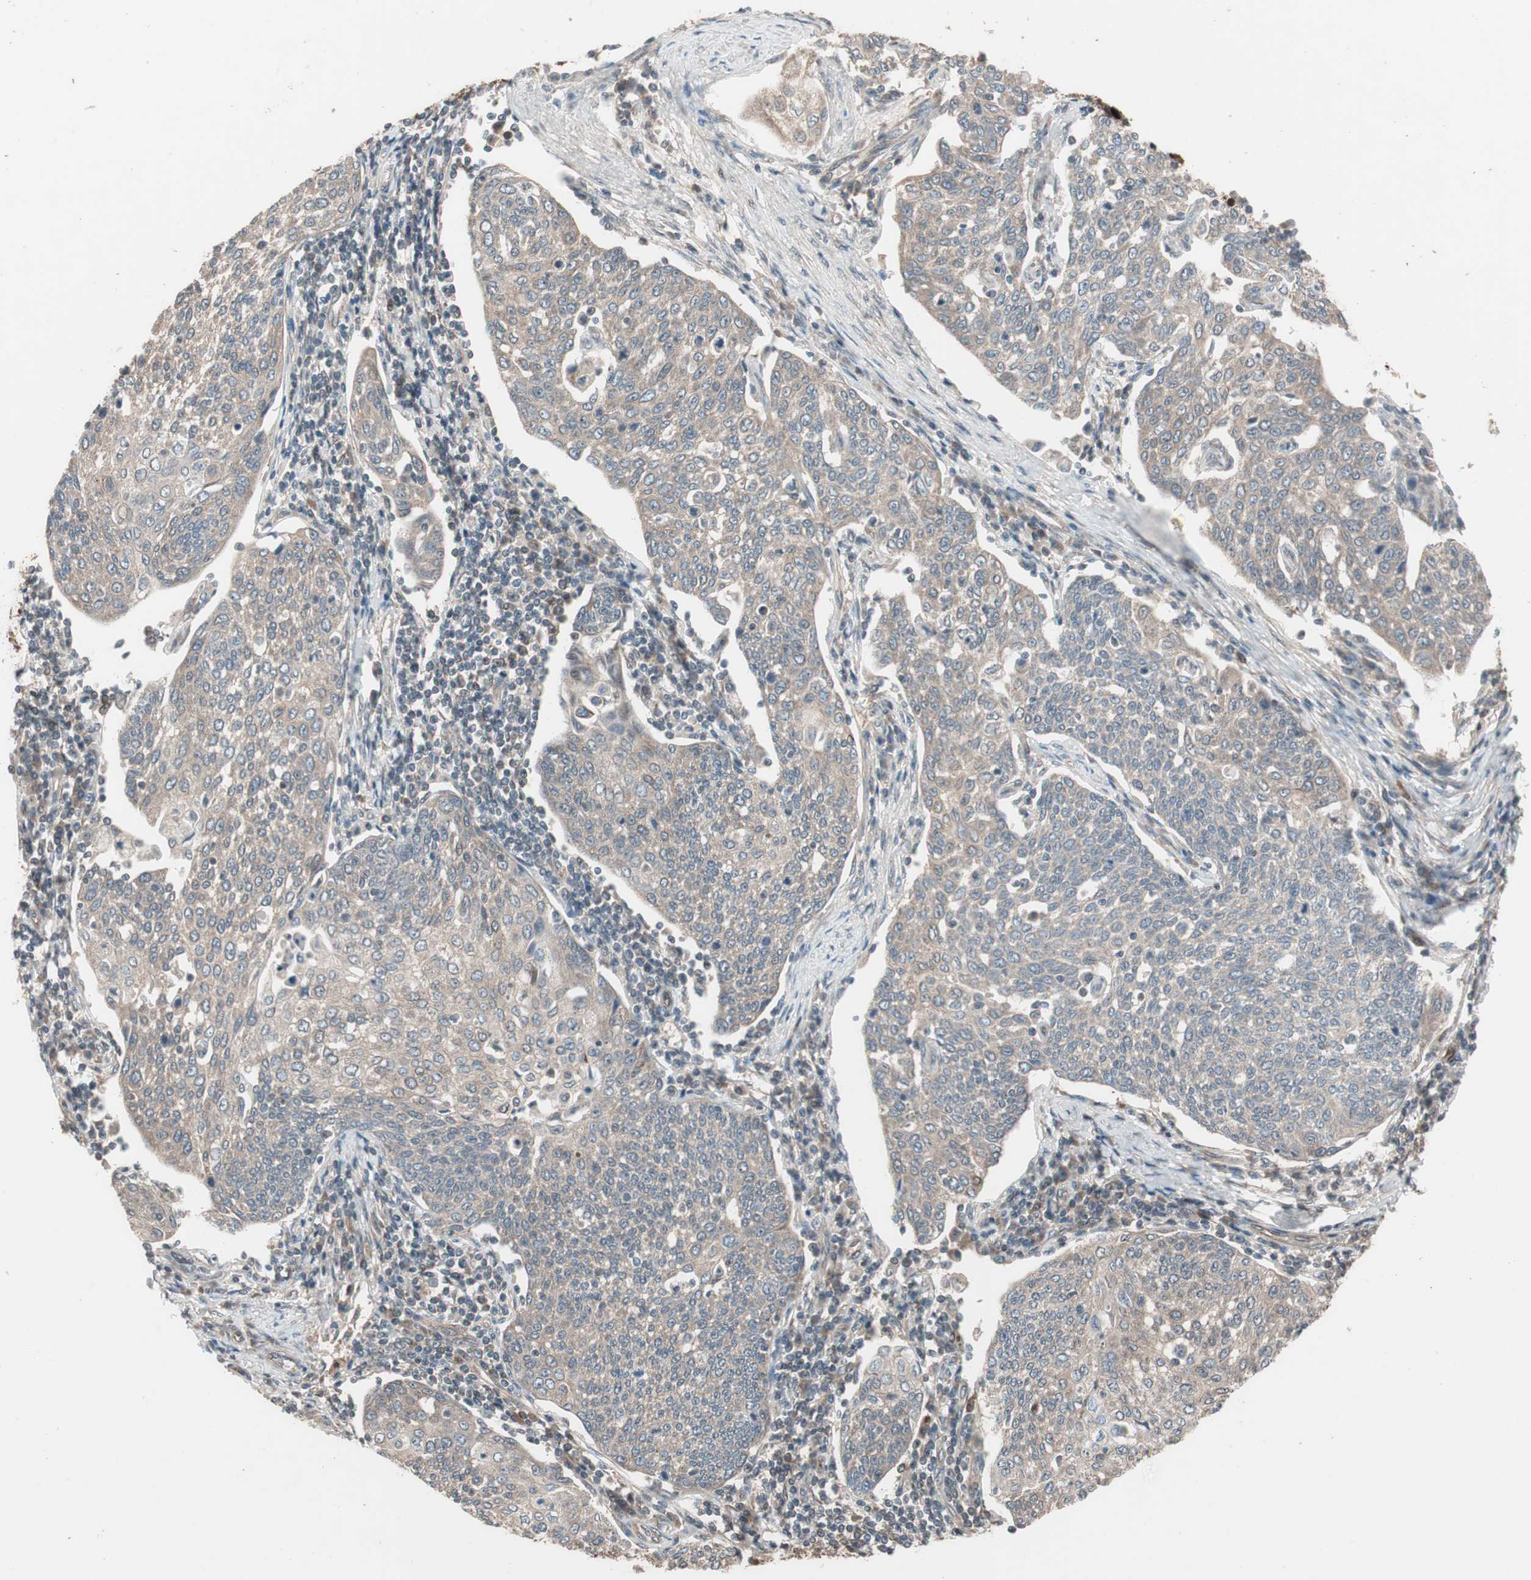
{"staining": {"intensity": "moderate", "quantity": ">75%", "location": "cytoplasmic/membranous"}, "tissue": "cervical cancer", "cell_type": "Tumor cells", "image_type": "cancer", "snomed": [{"axis": "morphology", "description": "Squamous cell carcinoma, NOS"}, {"axis": "topography", "description": "Cervix"}], "caption": "DAB (3,3'-diaminobenzidine) immunohistochemical staining of cervical squamous cell carcinoma displays moderate cytoplasmic/membranous protein staining in about >75% of tumor cells.", "gene": "PRKG2", "patient": {"sex": "female", "age": 34}}